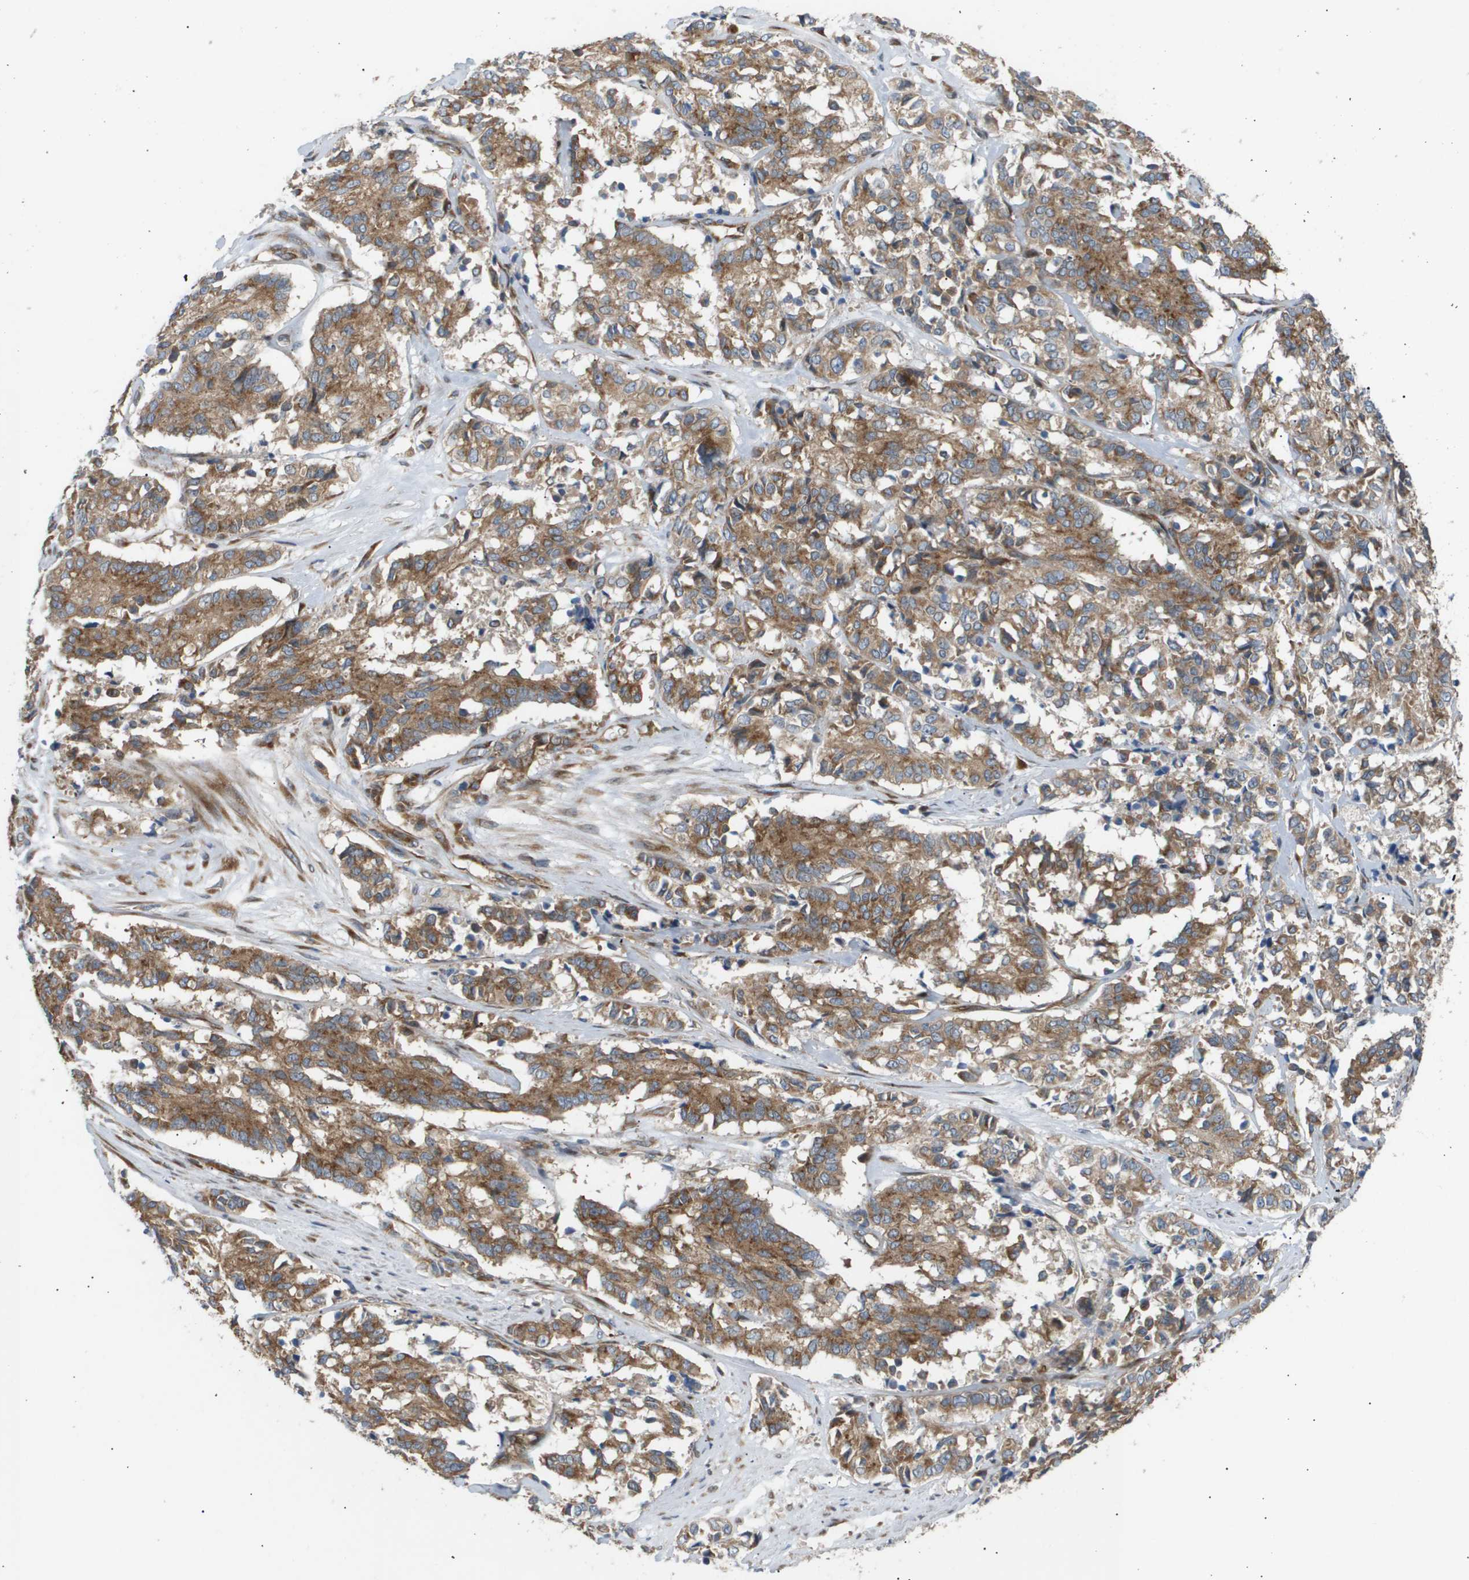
{"staining": {"intensity": "moderate", "quantity": ">75%", "location": "cytoplasmic/membranous"}, "tissue": "cervical cancer", "cell_type": "Tumor cells", "image_type": "cancer", "snomed": [{"axis": "morphology", "description": "Squamous cell carcinoma, NOS"}, {"axis": "topography", "description": "Cervix"}], "caption": "Moderate cytoplasmic/membranous positivity is seen in approximately >75% of tumor cells in squamous cell carcinoma (cervical).", "gene": "LYSMD3", "patient": {"sex": "female", "age": 35}}